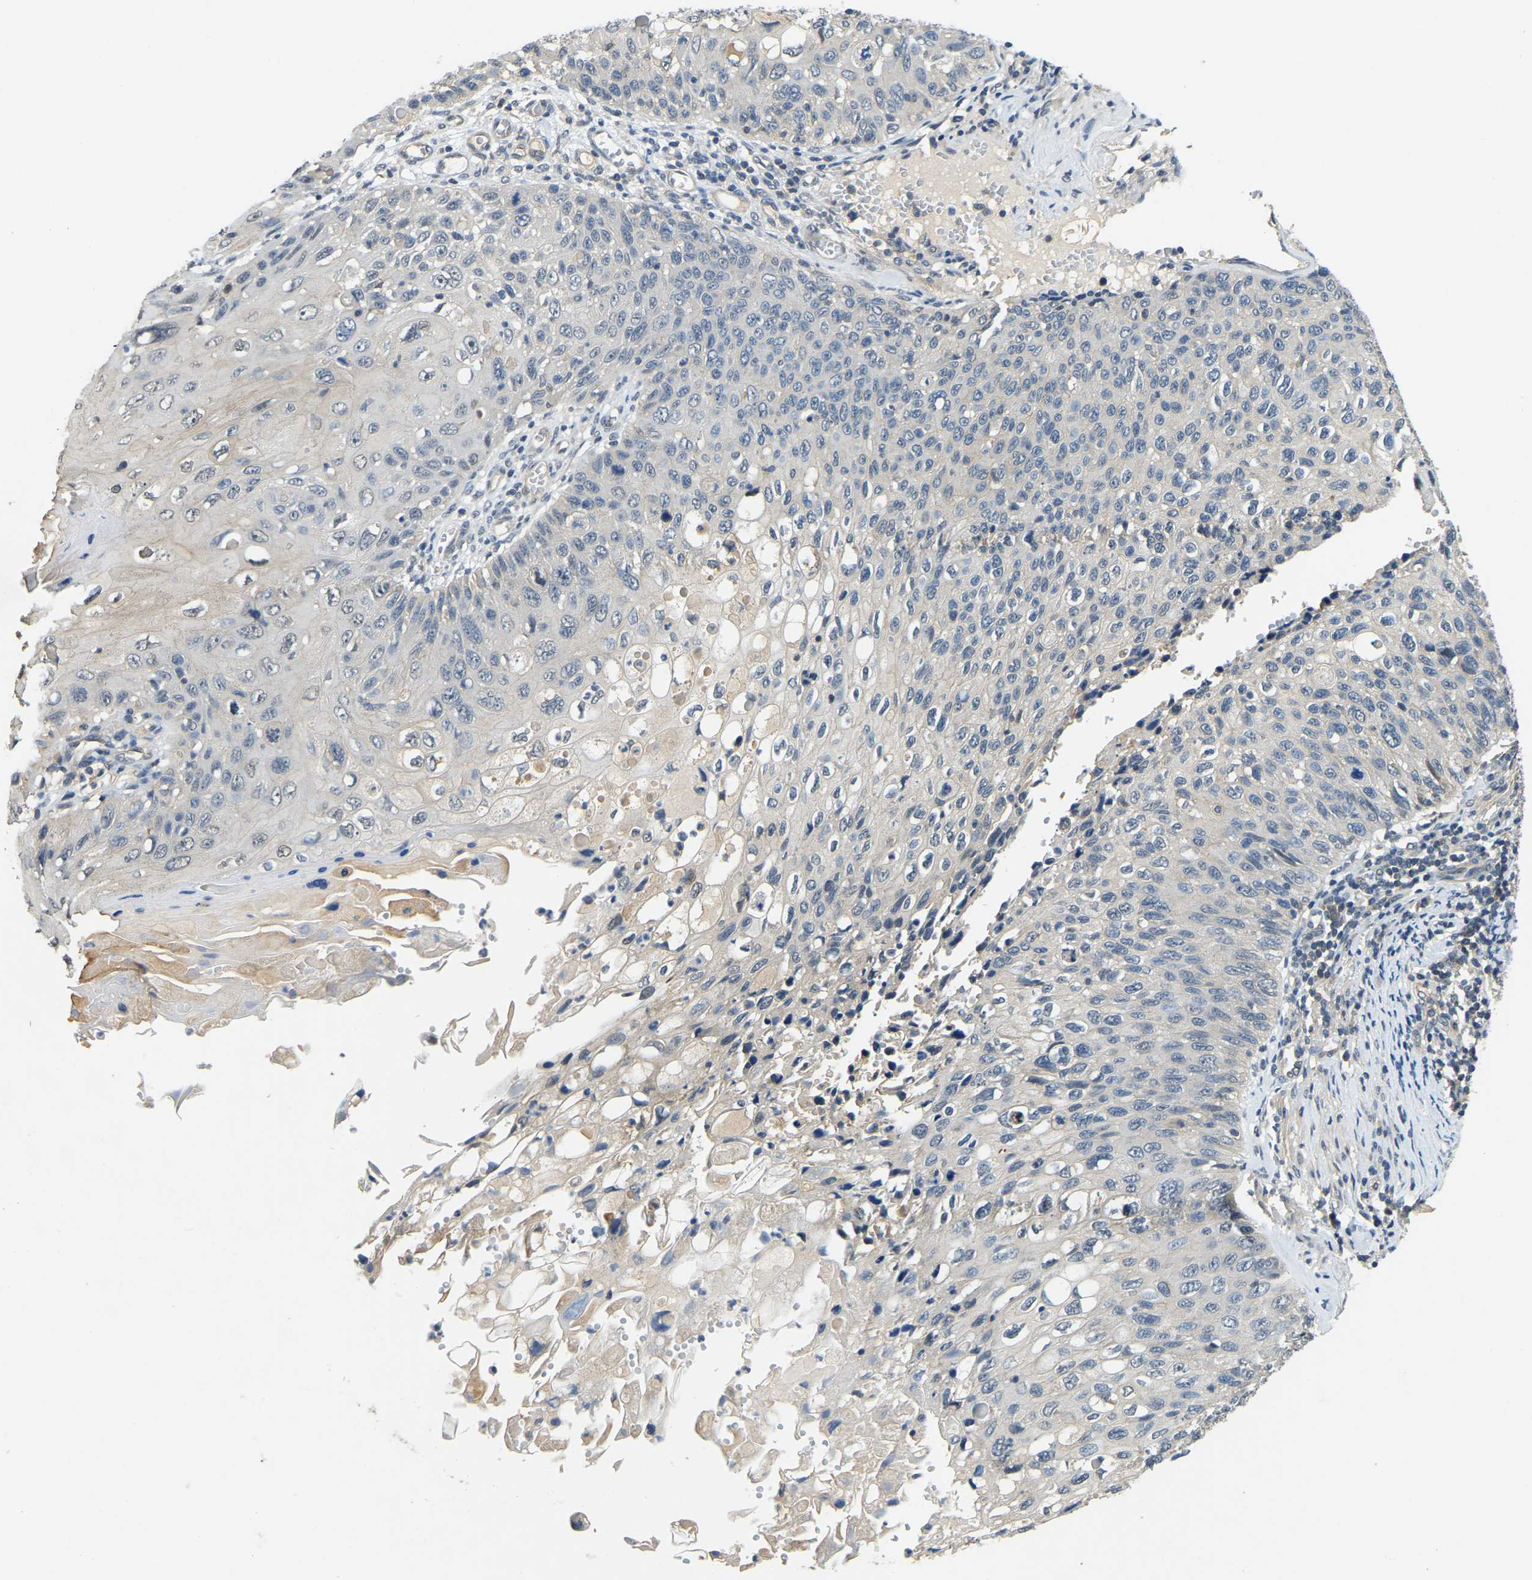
{"staining": {"intensity": "negative", "quantity": "none", "location": "none"}, "tissue": "cervical cancer", "cell_type": "Tumor cells", "image_type": "cancer", "snomed": [{"axis": "morphology", "description": "Squamous cell carcinoma, NOS"}, {"axis": "topography", "description": "Cervix"}], "caption": "This is an immunohistochemistry (IHC) photomicrograph of cervical cancer (squamous cell carcinoma). There is no positivity in tumor cells.", "gene": "AHNAK", "patient": {"sex": "female", "age": 70}}